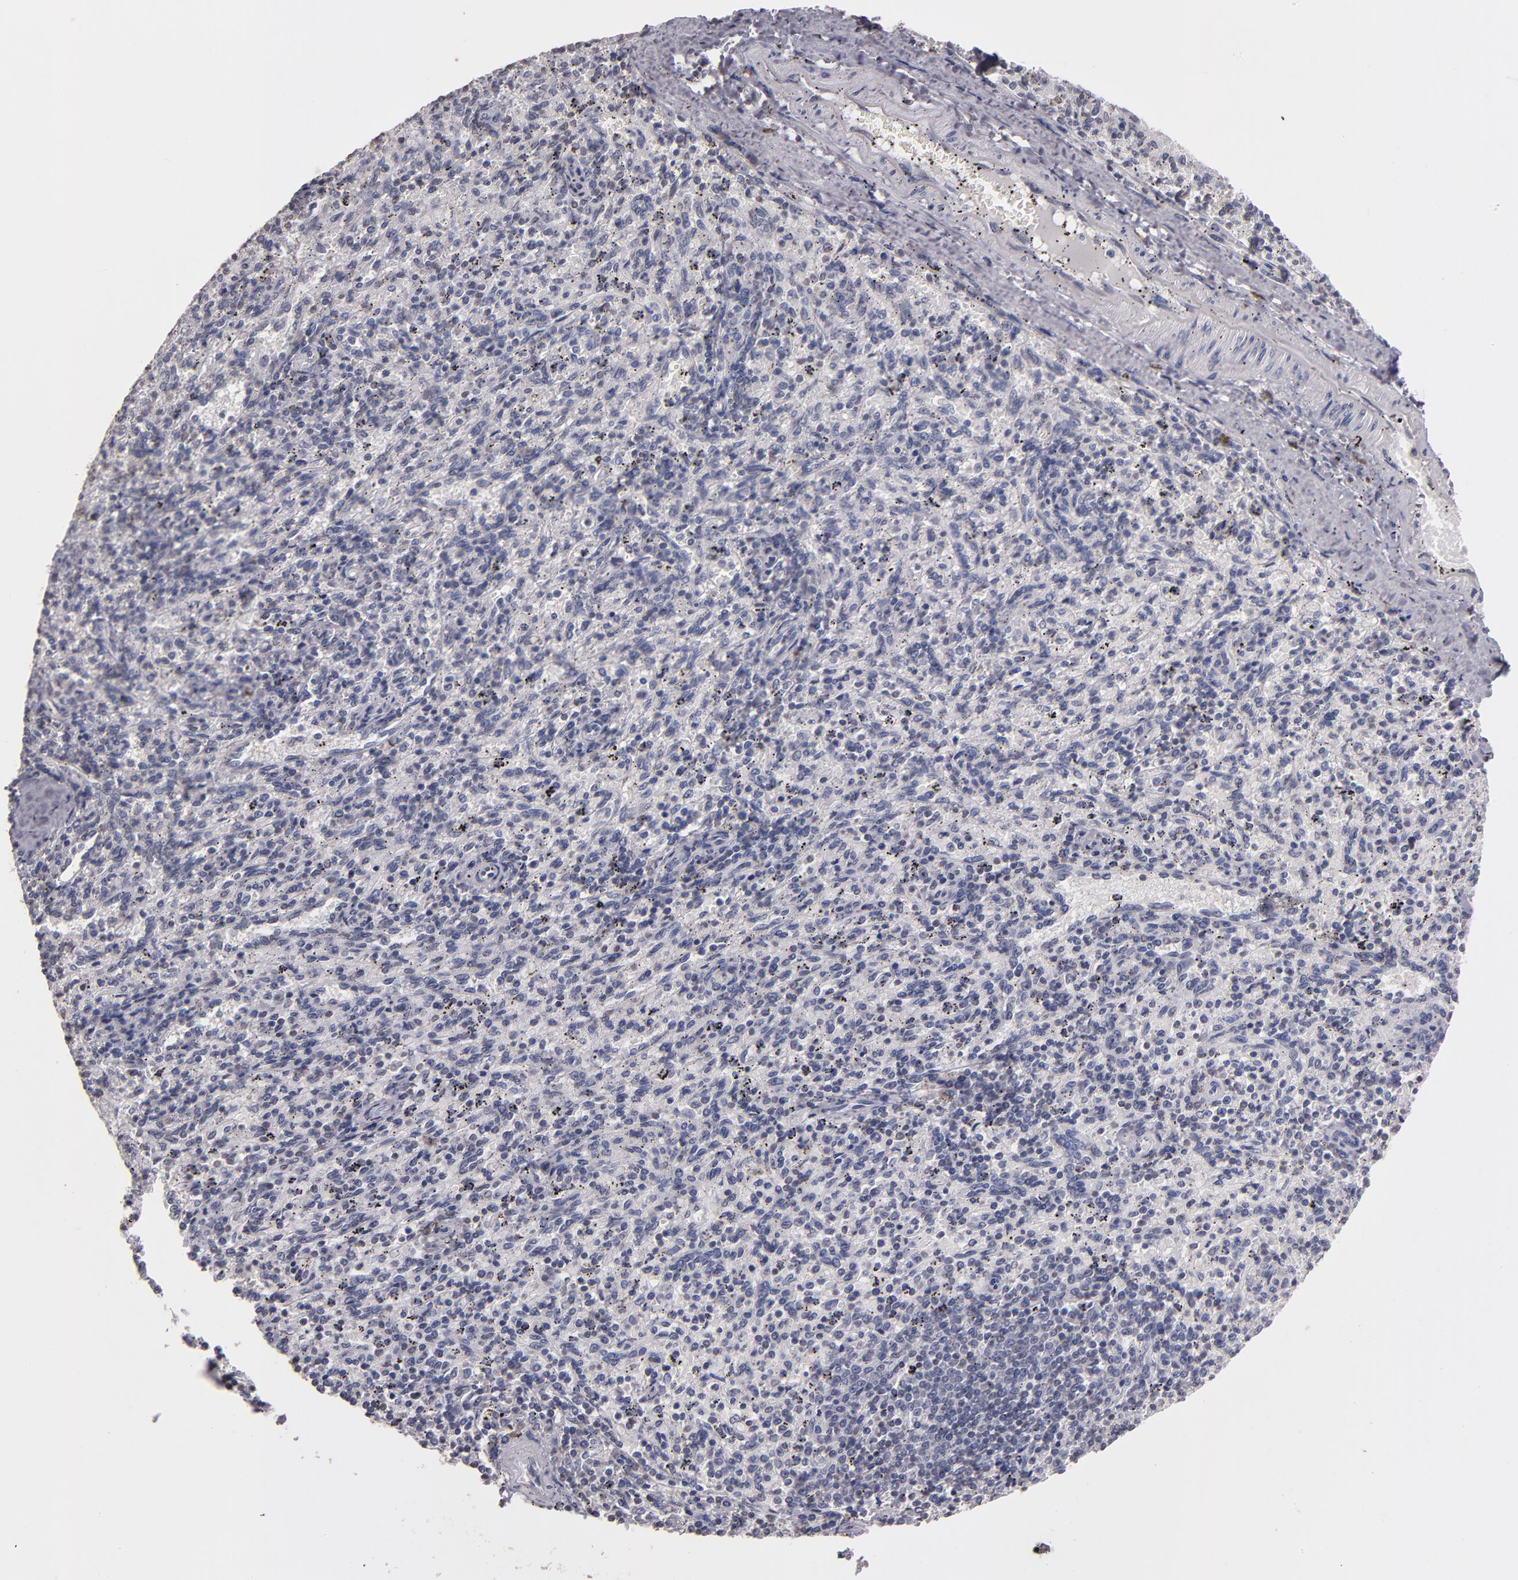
{"staining": {"intensity": "negative", "quantity": "none", "location": "none"}, "tissue": "spleen", "cell_type": "Cells in red pulp", "image_type": "normal", "snomed": [{"axis": "morphology", "description": "Normal tissue, NOS"}, {"axis": "topography", "description": "Spleen"}], "caption": "Spleen stained for a protein using immunohistochemistry (IHC) demonstrates no expression cells in red pulp.", "gene": "SOX10", "patient": {"sex": "female", "age": 10}}